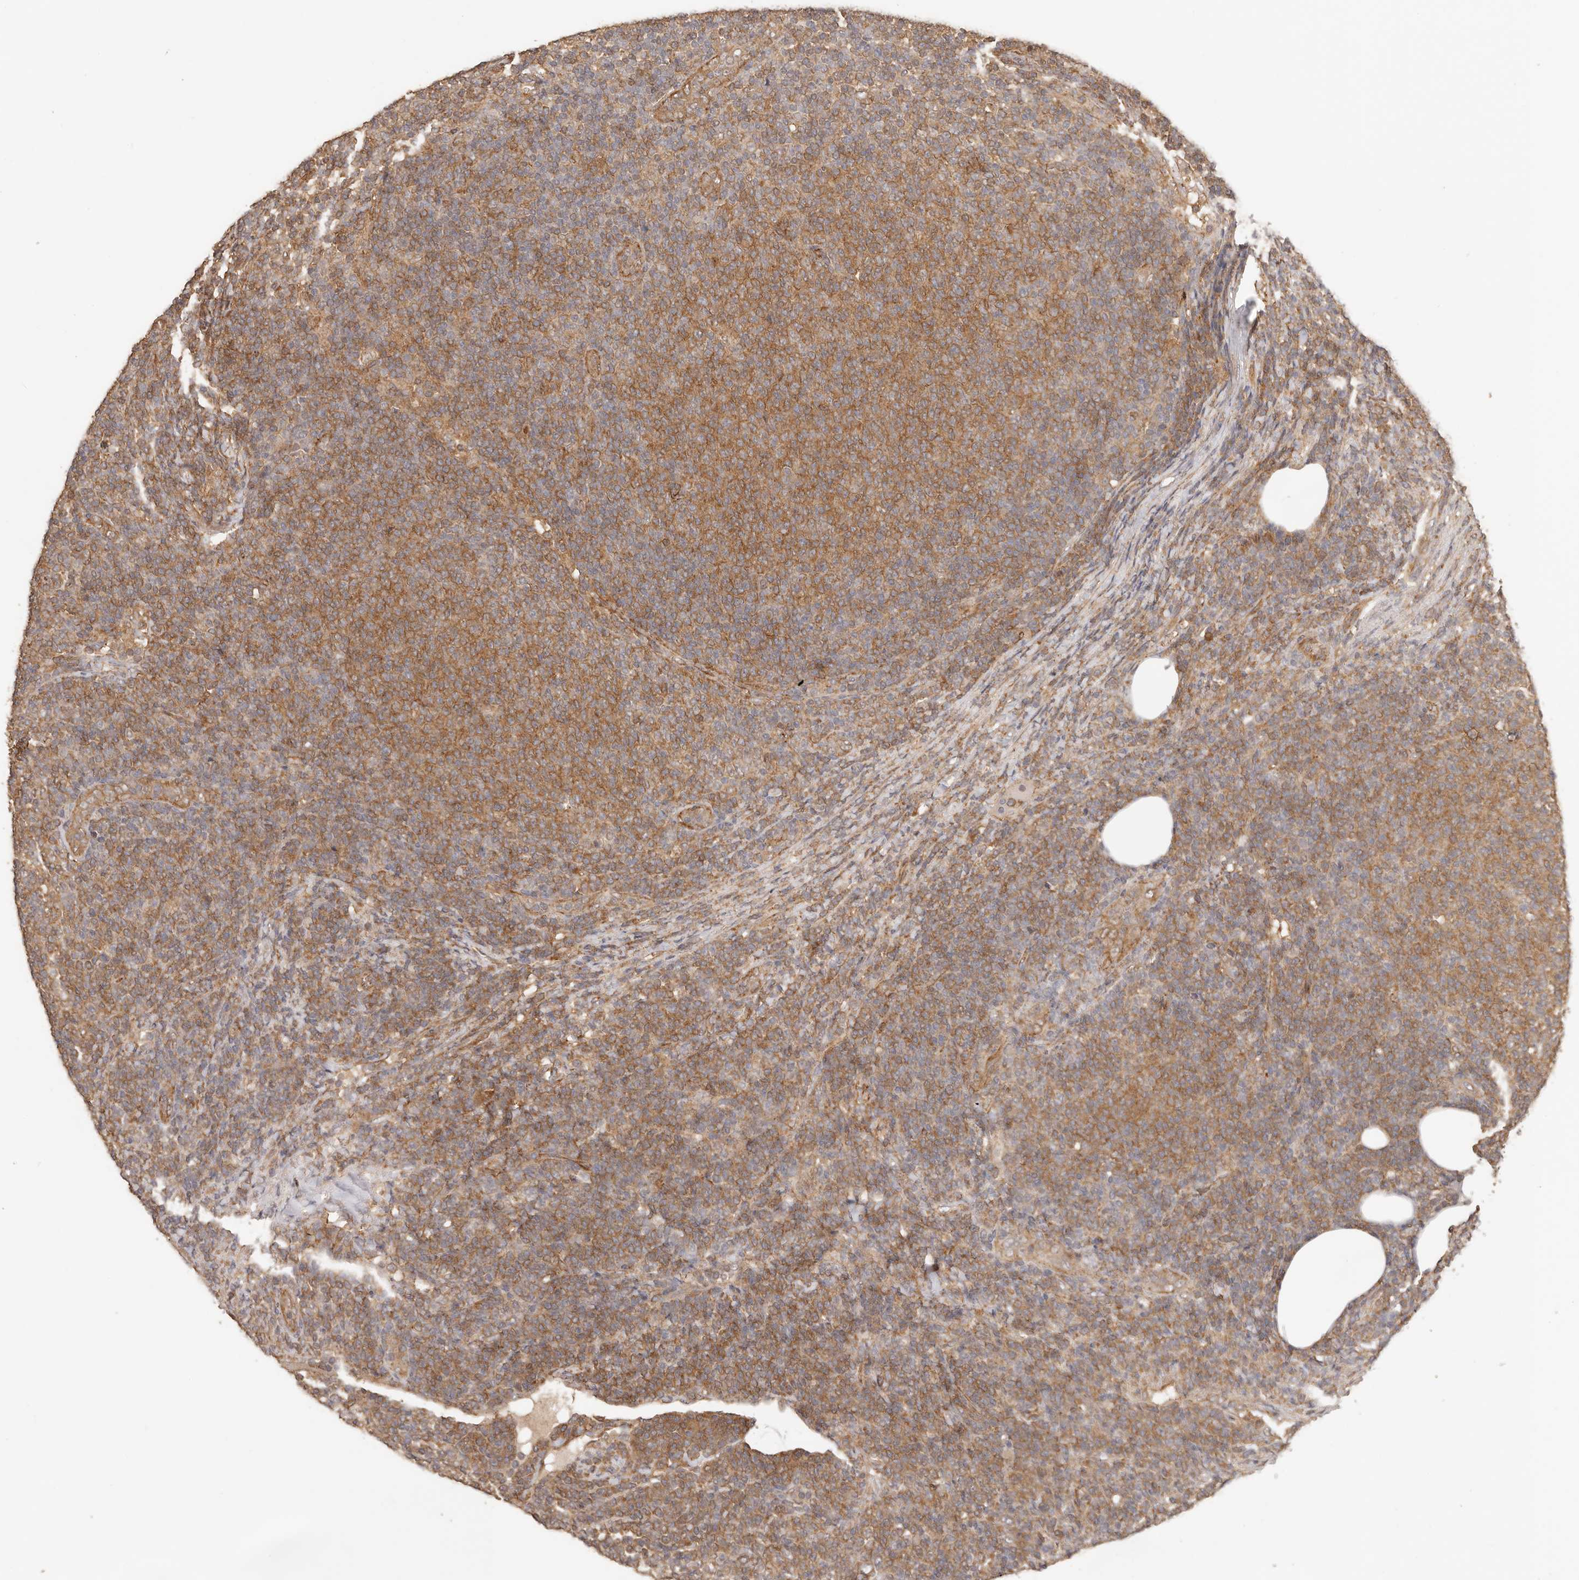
{"staining": {"intensity": "moderate", "quantity": ">75%", "location": "cytoplasmic/membranous"}, "tissue": "lymphoma", "cell_type": "Tumor cells", "image_type": "cancer", "snomed": [{"axis": "morphology", "description": "Malignant lymphoma, non-Hodgkin's type, Low grade"}, {"axis": "topography", "description": "Lymph node"}], "caption": "Moderate cytoplasmic/membranous expression for a protein is present in about >75% of tumor cells of lymphoma using immunohistochemistry (IHC).", "gene": "AFDN", "patient": {"sex": "male", "age": 66}}